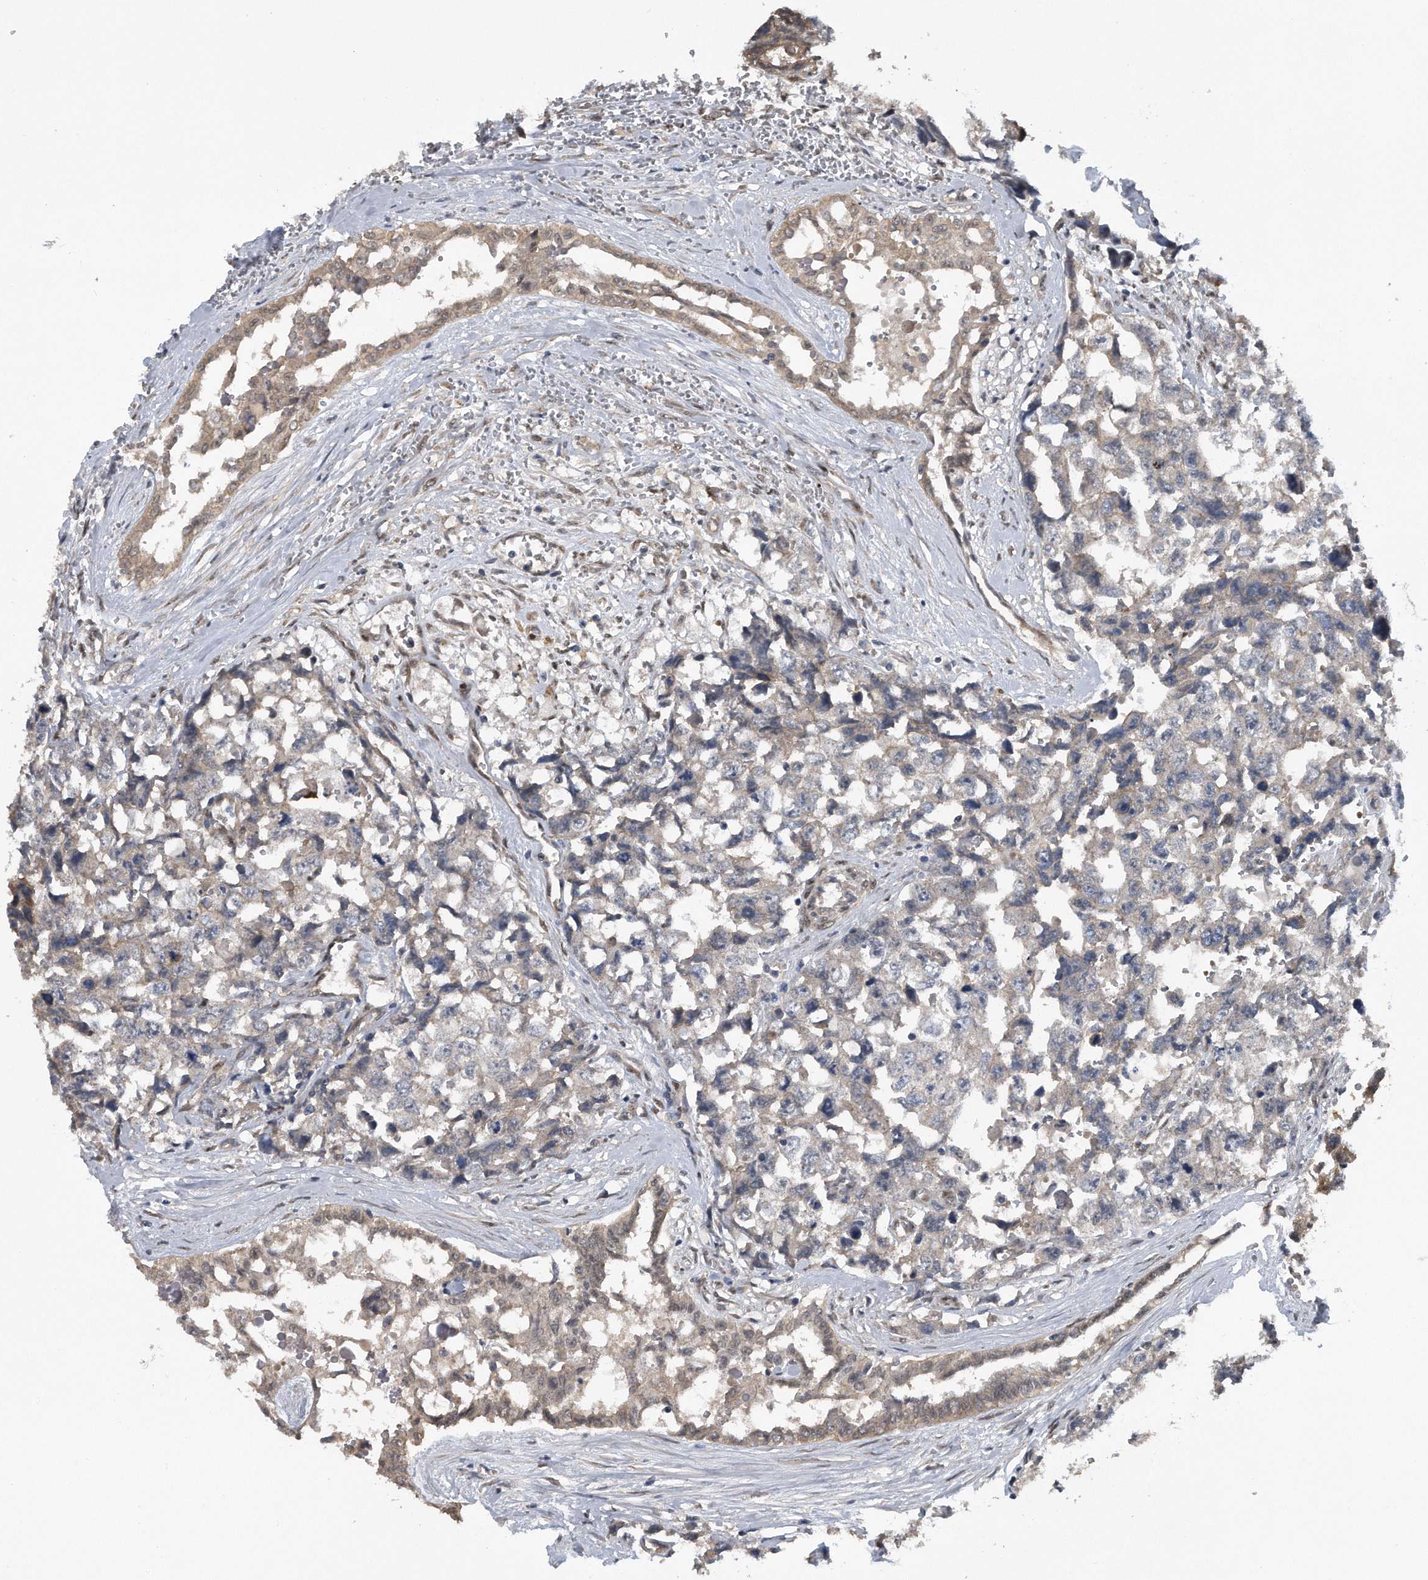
{"staining": {"intensity": "negative", "quantity": "none", "location": "none"}, "tissue": "testis cancer", "cell_type": "Tumor cells", "image_type": "cancer", "snomed": [{"axis": "morphology", "description": "Carcinoma, Embryonal, NOS"}, {"axis": "topography", "description": "Testis"}], "caption": "High power microscopy photomicrograph of an immunohistochemistry (IHC) image of embryonal carcinoma (testis), revealing no significant expression in tumor cells.", "gene": "ZNF79", "patient": {"sex": "male", "age": 31}}